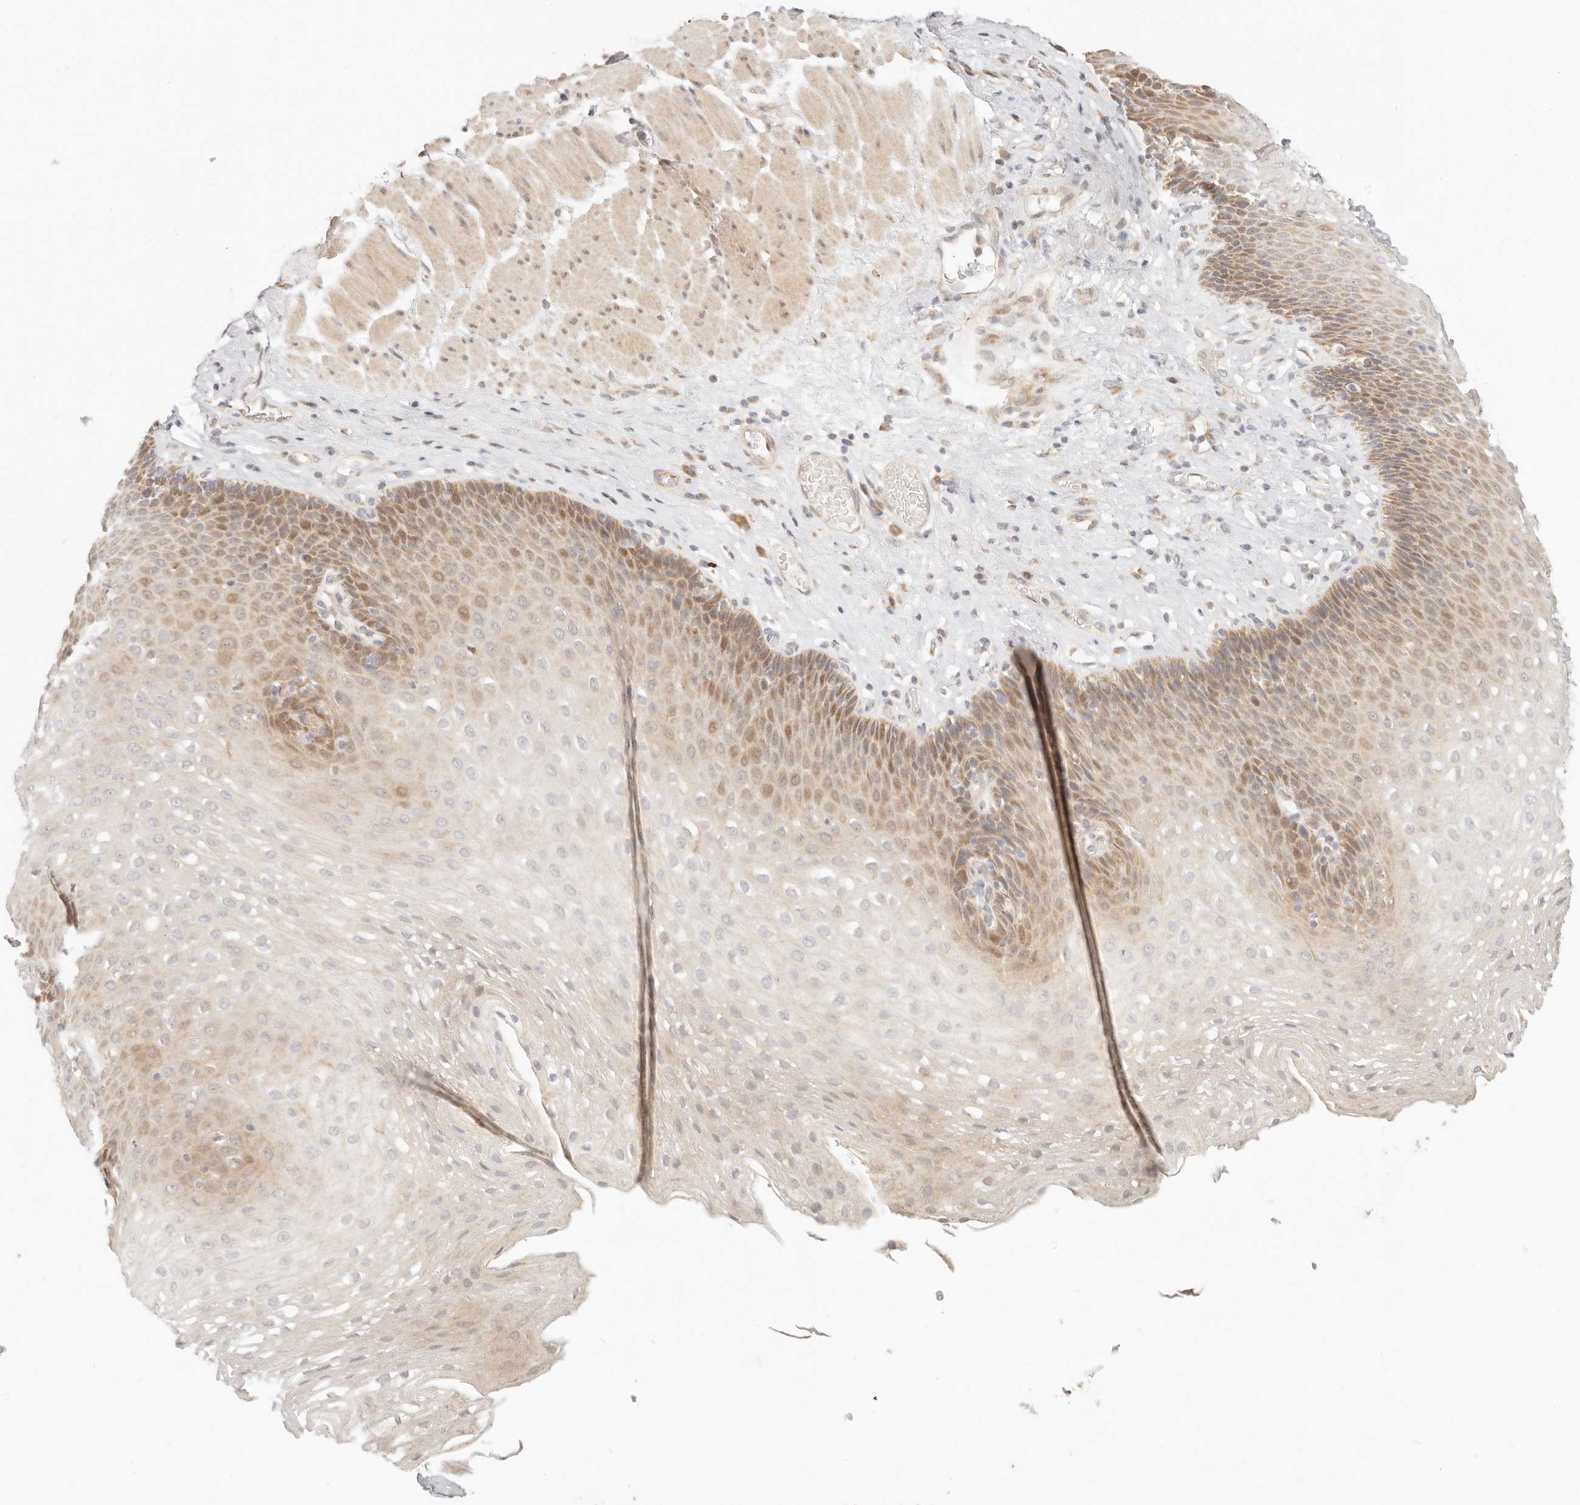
{"staining": {"intensity": "moderate", "quantity": "25%-75%", "location": "cytoplasmic/membranous,nuclear"}, "tissue": "esophagus", "cell_type": "Squamous epithelial cells", "image_type": "normal", "snomed": [{"axis": "morphology", "description": "Normal tissue, NOS"}, {"axis": "topography", "description": "Esophagus"}], "caption": "Brown immunohistochemical staining in unremarkable esophagus demonstrates moderate cytoplasmic/membranous,nuclear expression in about 25%-75% of squamous epithelial cells. The staining was performed using DAB, with brown indicating positive protein expression. Nuclei are stained blue with hematoxylin.", "gene": "FAM20B", "patient": {"sex": "female", "age": 66}}